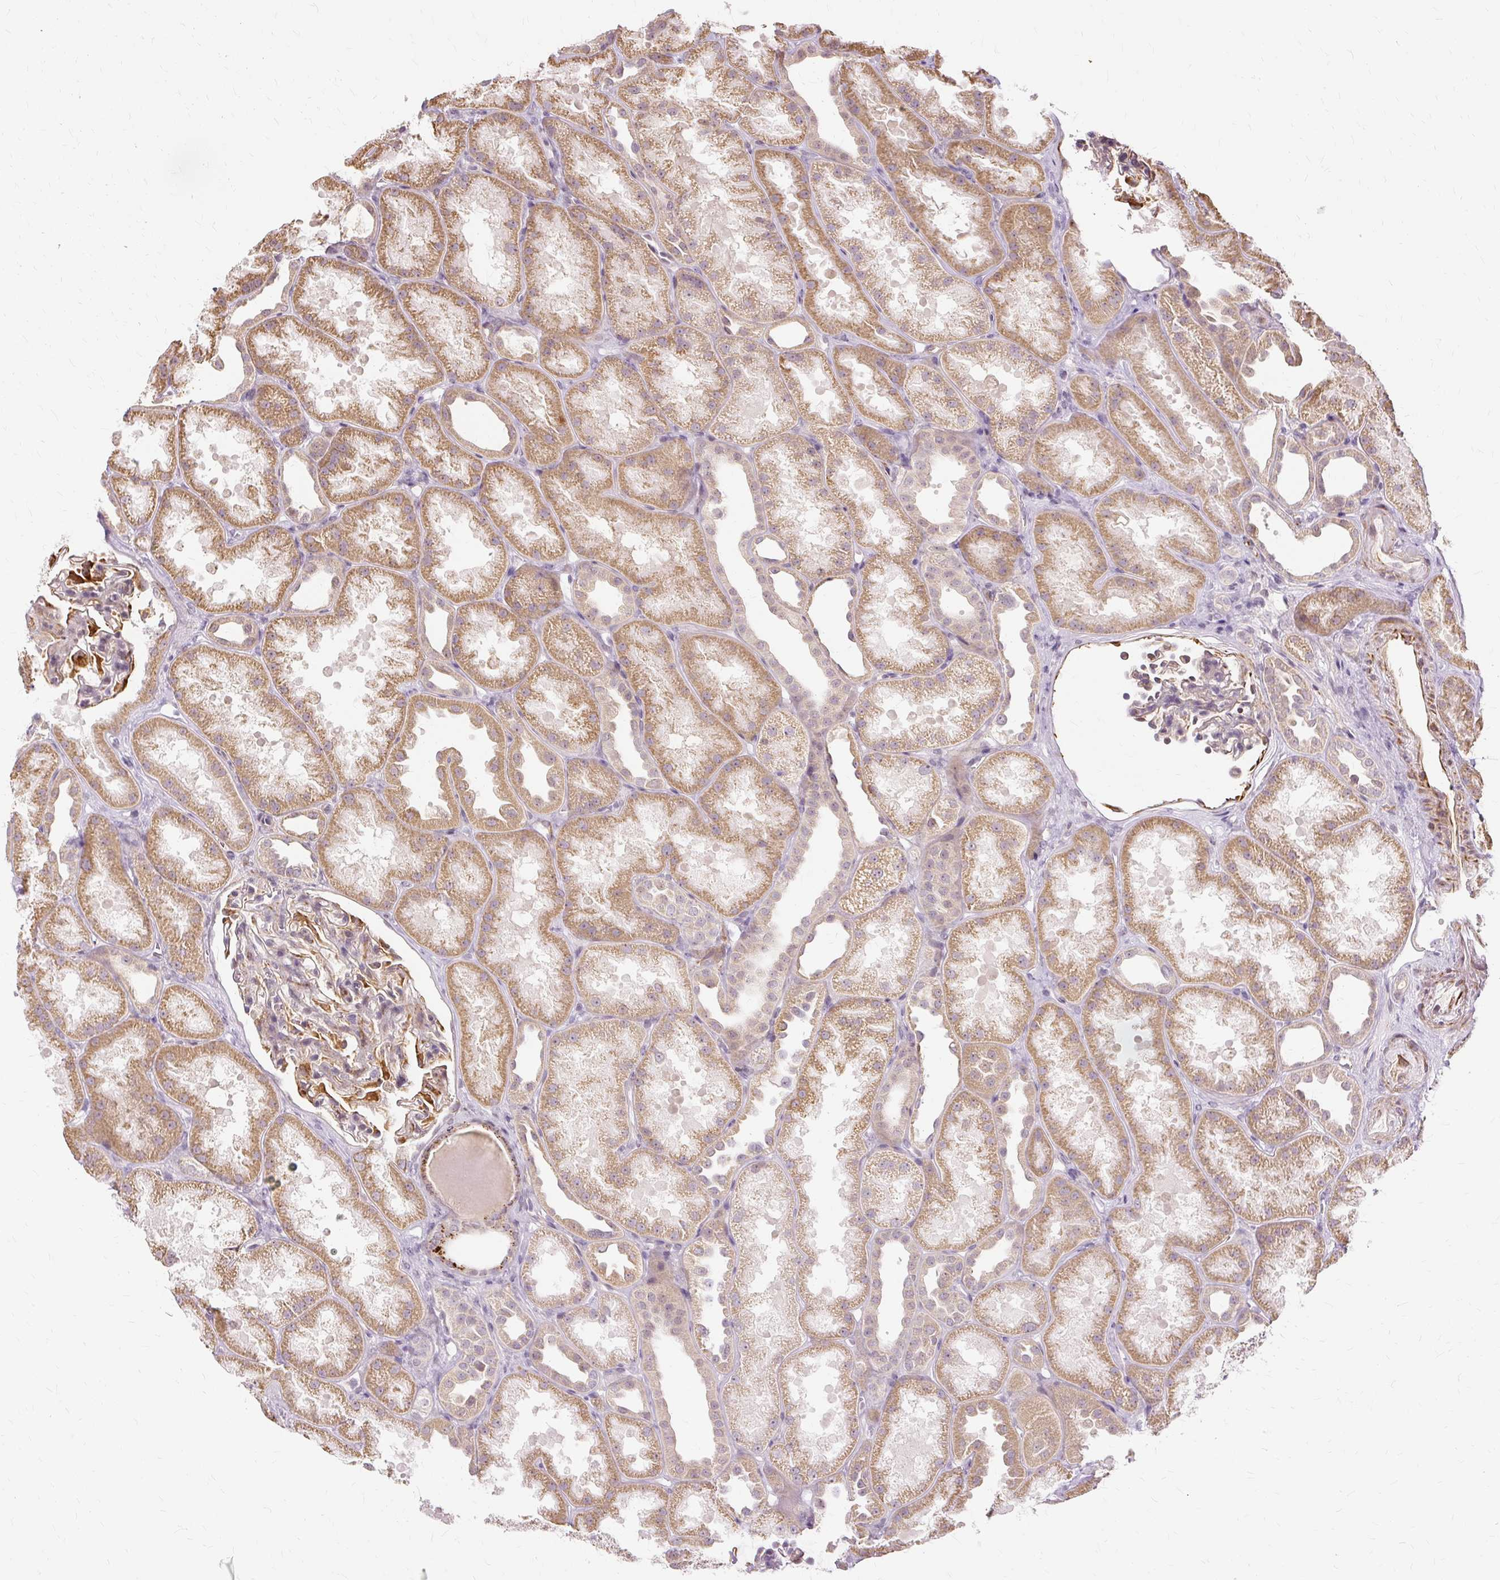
{"staining": {"intensity": "moderate", "quantity": "25%-75%", "location": "cytoplasmic/membranous"}, "tissue": "kidney", "cell_type": "Cells in glomeruli", "image_type": "normal", "snomed": [{"axis": "morphology", "description": "Normal tissue, NOS"}, {"axis": "topography", "description": "Kidney"}], "caption": "The micrograph displays immunohistochemical staining of normal kidney. There is moderate cytoplasmic/membranous expression is identified in approximately 25%-75% of cells in glomeruli. The protein of interest is shown in brown color, while the nuclei are stained blue.", "gene": "MMACHC", "patient": {"sex": "male", "age": 61}}